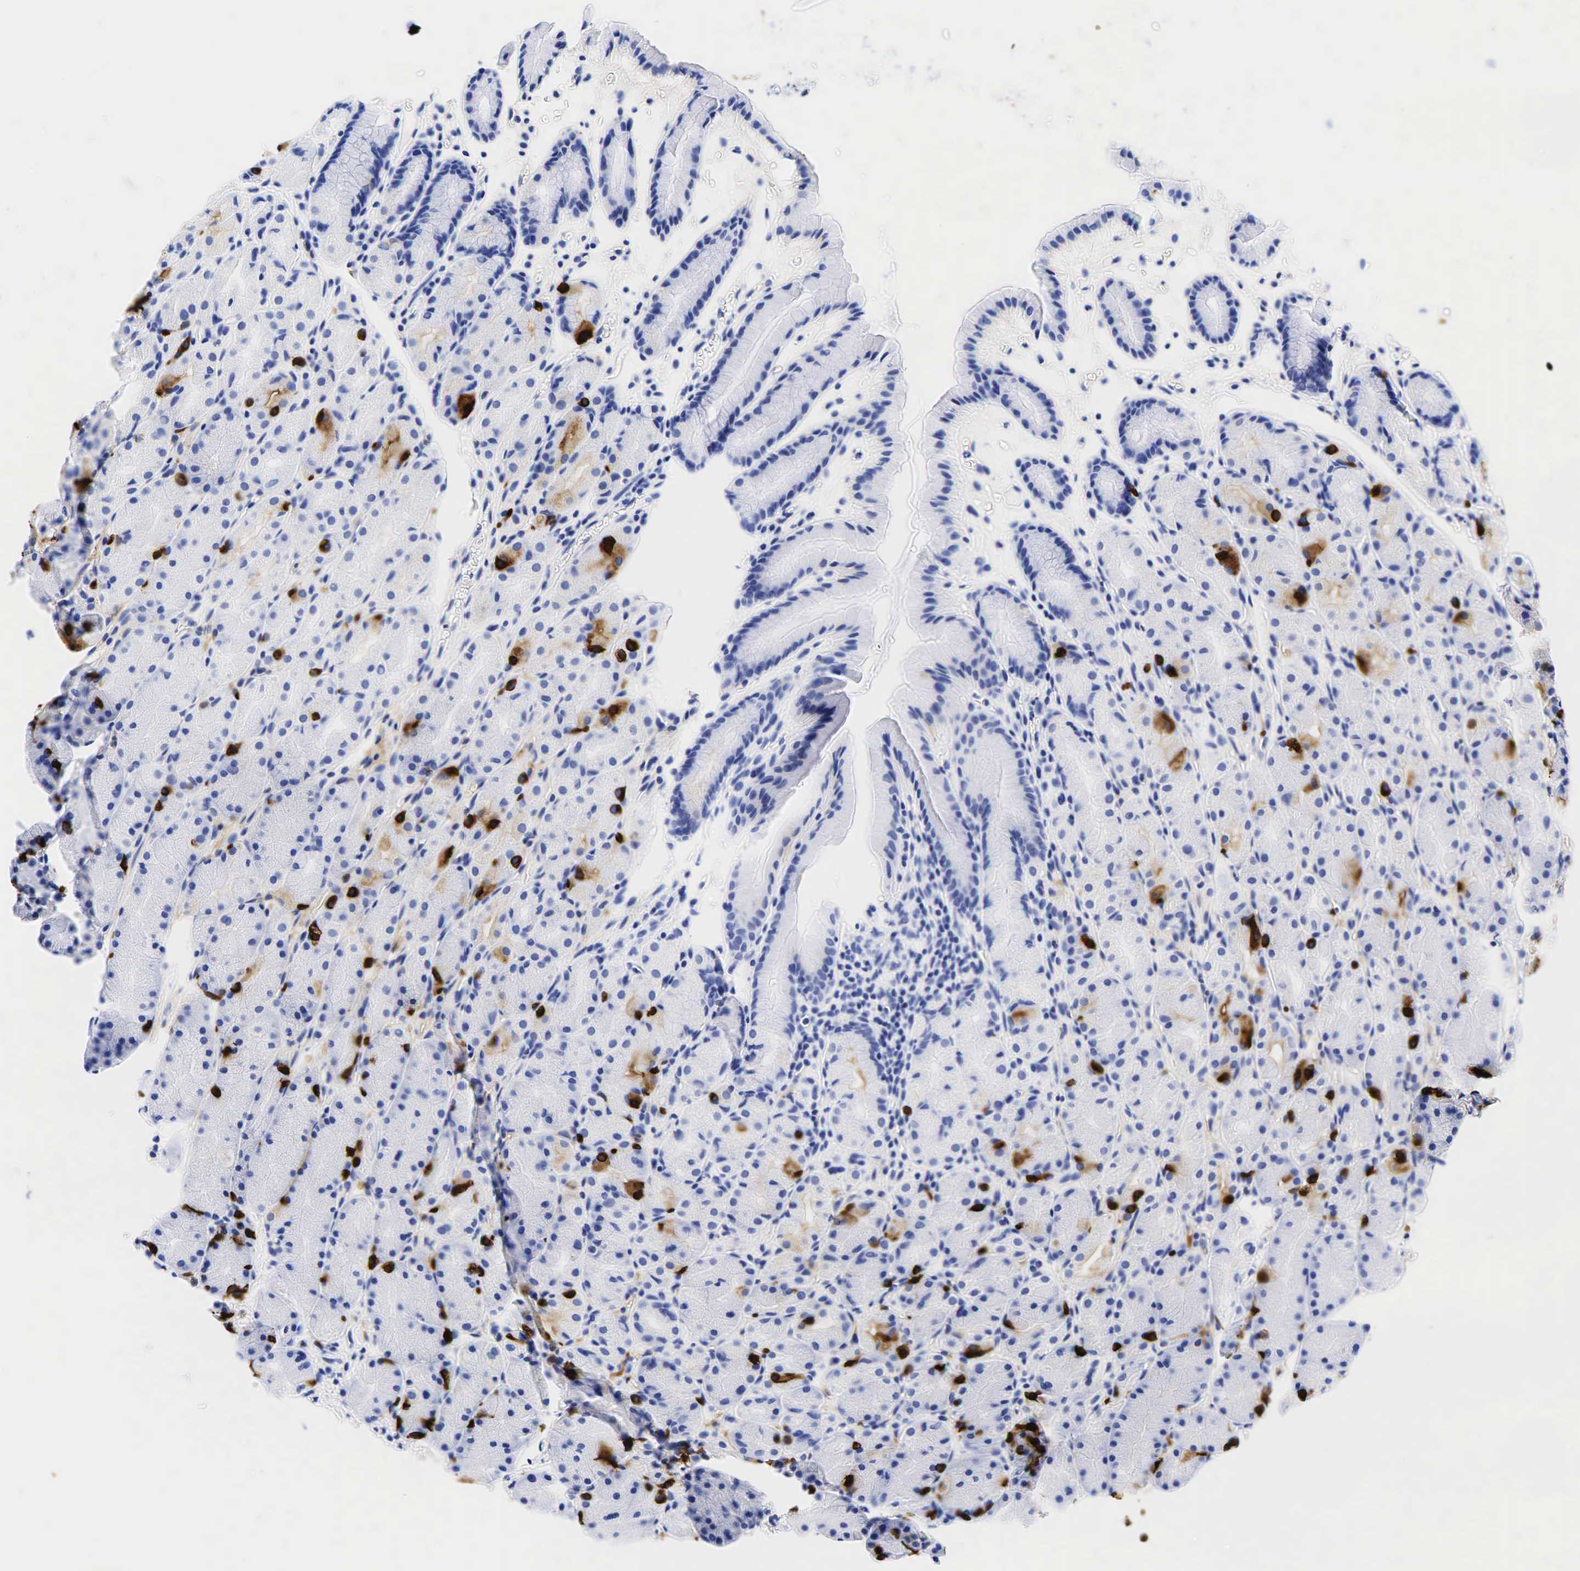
{"staining": {"intensity": "strong", "quantity": "<25%", "location": "cytoplasmic/membranous"}, "tissue": "stomach", "cell_type": "Glandular cells", "image_type": "normal", "snomed": [{"axis": "morphology", "description": "Adenocarcinoma, NOS"}, {"axis": "topography", "description": "Stomach, upper"}], "caption": "This is a photomicrograph of immunohistochemistry (IHC) staining of unremarkable stomach, which shows strong positivity in the cytoplasmic/membranous of glandular cells.", "gene": "CHGA", "patient": {"sex": "male", "age": 47}}